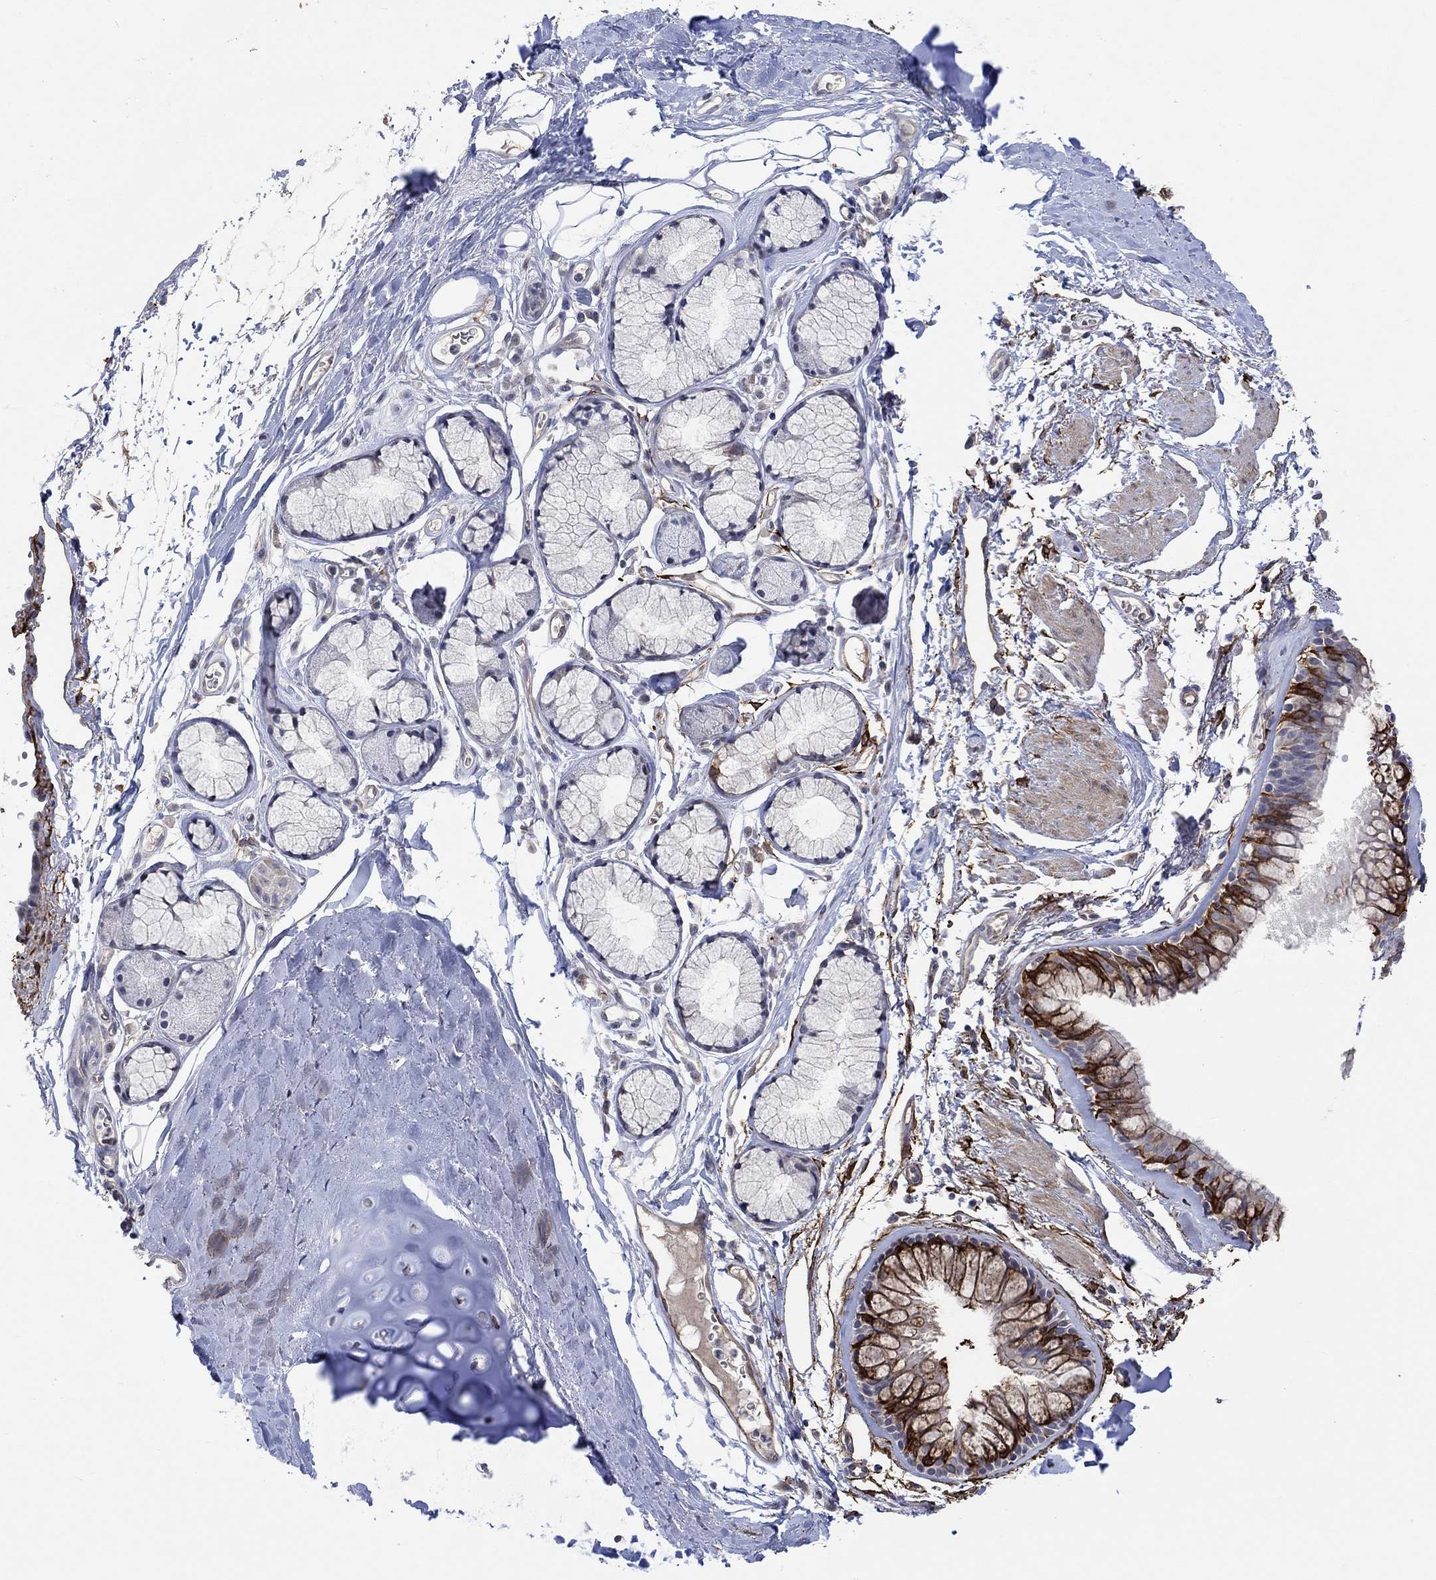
{"staining": {"intensity": "strong", "quantity": "25%-75%", "location": "cytoplasmic/membranous"}, "tissue": "bronchus", "cell_type": "Respiratory epithelial cells", "image_type": "normal", "snomed": [{"axis": "morphology", "description": "Normal tissue, NOS"}, {"axis": "morphology", "description": "Squamous cell carcinoma, NOS"}, {"axis": "topography", "description": "Cartilage tissue"}, {"axis": "topography", "description": "Bronchus"}], "caption": "Immunohistochemical staining of benign bronchus reveals 25%-75% levels of strong cytoplasmic/membranous protein expression in approximately 25%-75% of respiratory epithelial cells. (DAB (3,3'-diaminobenzidine) IHC, brown staining for protein, blue staining for nuclei).", "gene": "TGM2", "patient": {"sex": "male", "age": 72}}